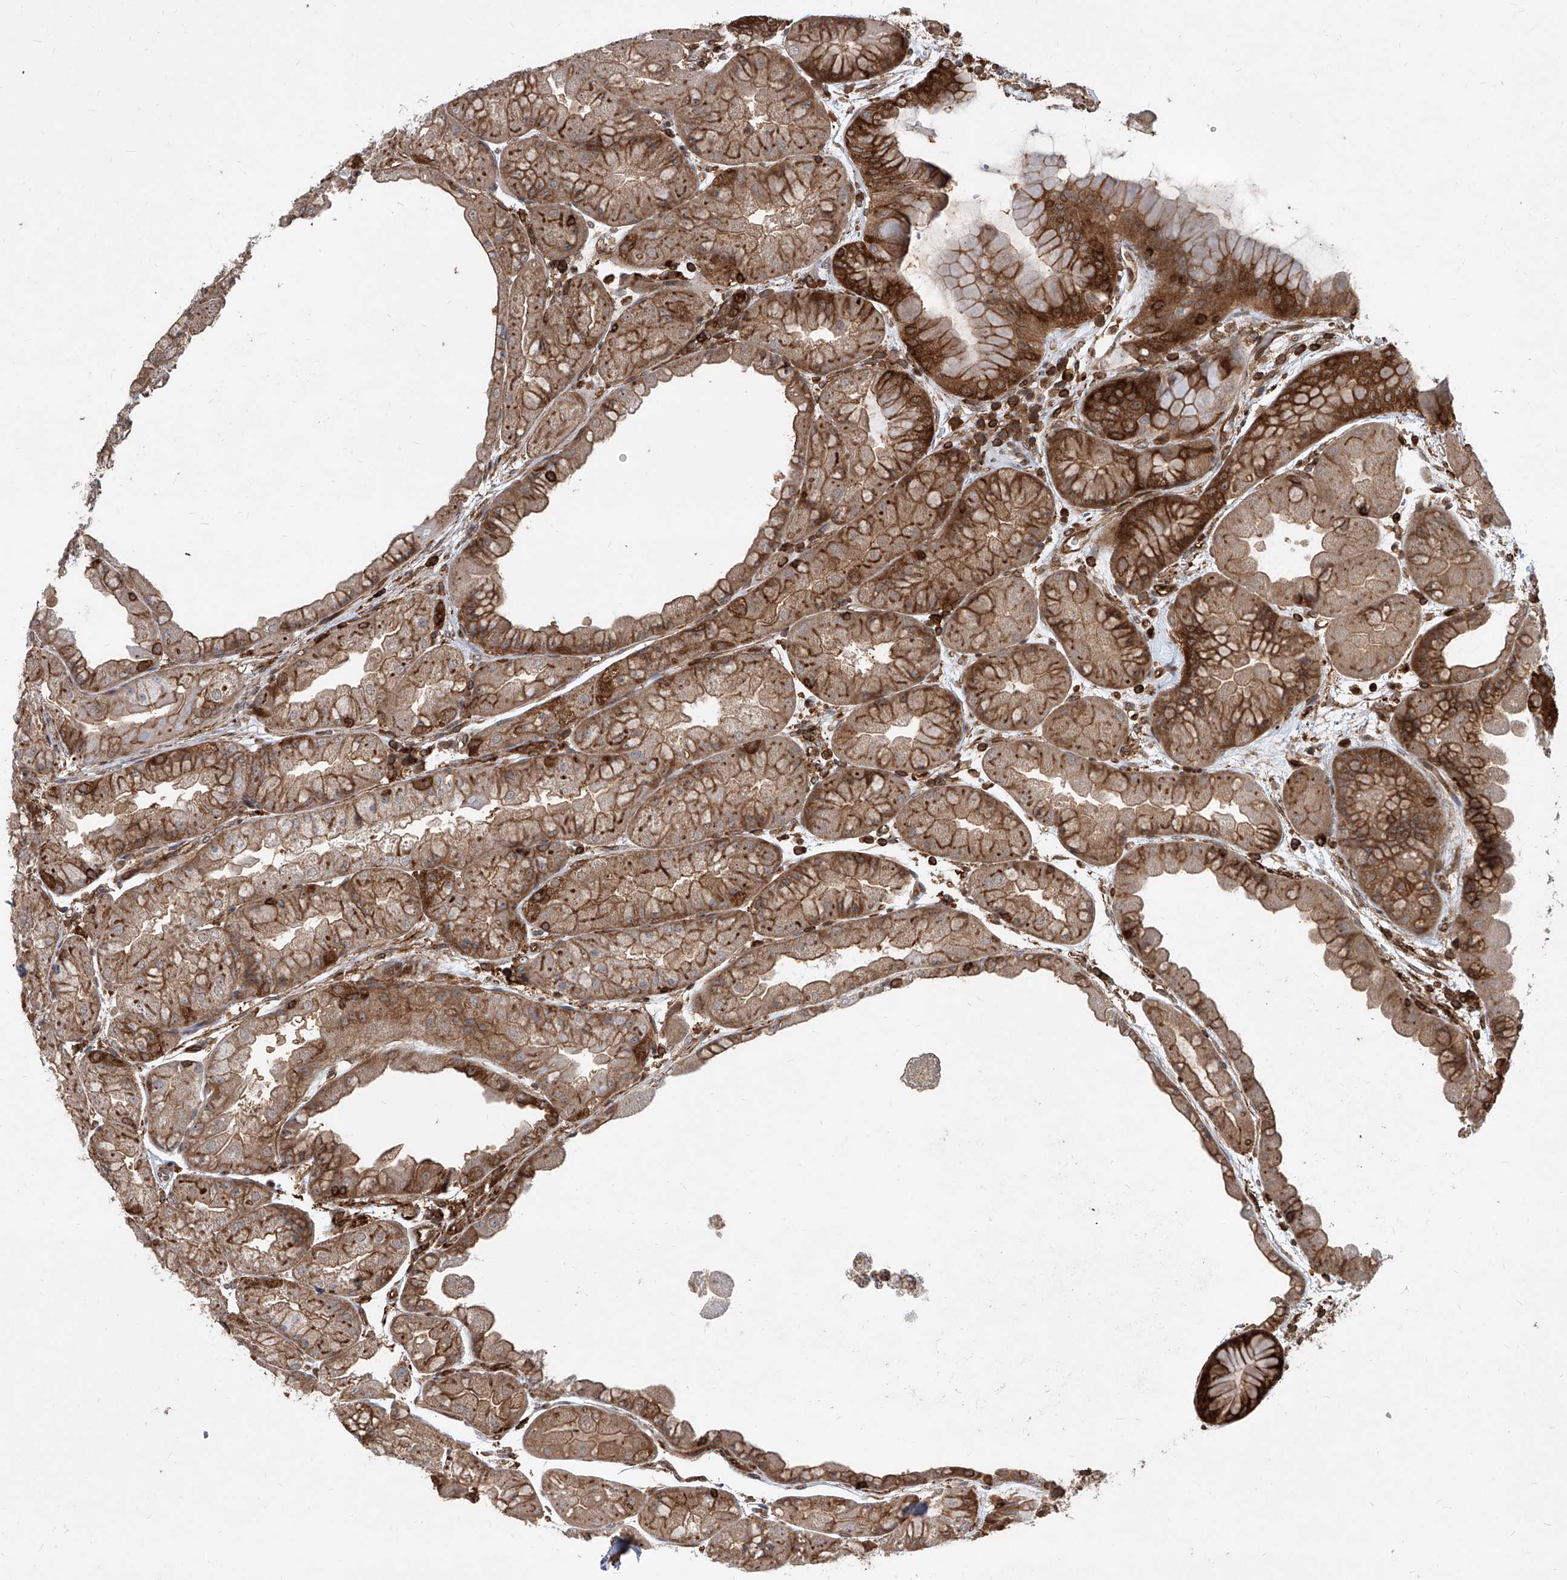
{"staining": {"intensity": "strong", "quantity": ">75%", "location": "cytoplasmic/membranous"}, "tissue": "stomach", "cell_type": "Glandular cells", "image_type": "normal", "snomed": [{"axis": "morphology", "description": "Normal tissue, NOS"}, {"axis": "topography", "description": "Stomach, upper"}], "caption": "DAB (3,3'-diaminobenzidine) immunohistochemical staining of benign human stomach demonstrates strong cytoplasmic/membranous protein positivity in approximately >75% of glandular cells.", "gene": "MAGED2", "patient": {"sex": "male", "age": 47}}